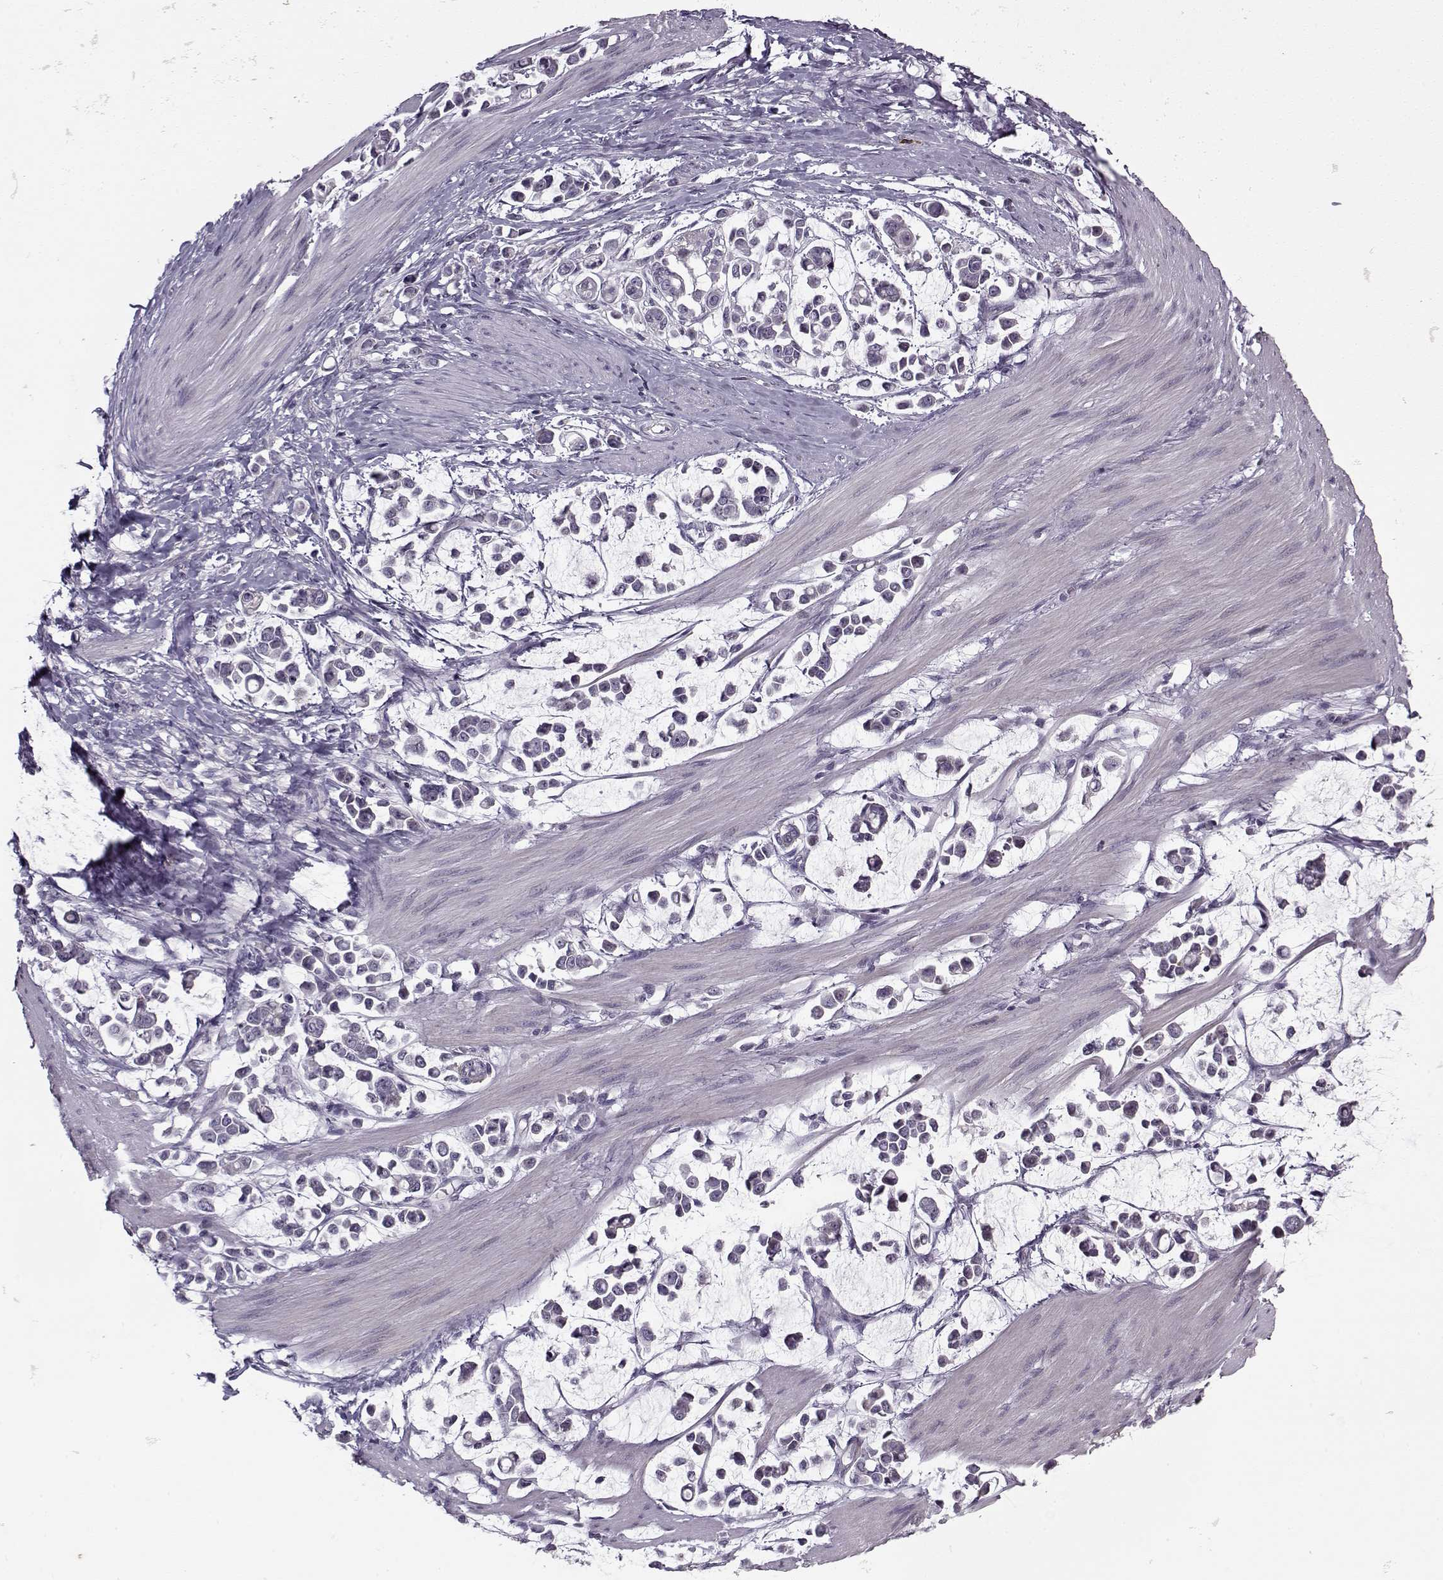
{"staining": {"intensity": "negative", "quantity": "none", "location": "none"}, "tissue": "stomach cancer", "cell_type": "Tumor cells", "image_type": "cancer", "snomed": [{"axis": "morphology", "description": "Adenocarcinoma, NOS"}, {"axis": "topography", "description": "Stomach"}], "caption": "Tumor cells are negative for protein expression in human adenocarcinoma (stomach).", "gene": "KRT9", "patient": {"sex": "male", "age": 82}}